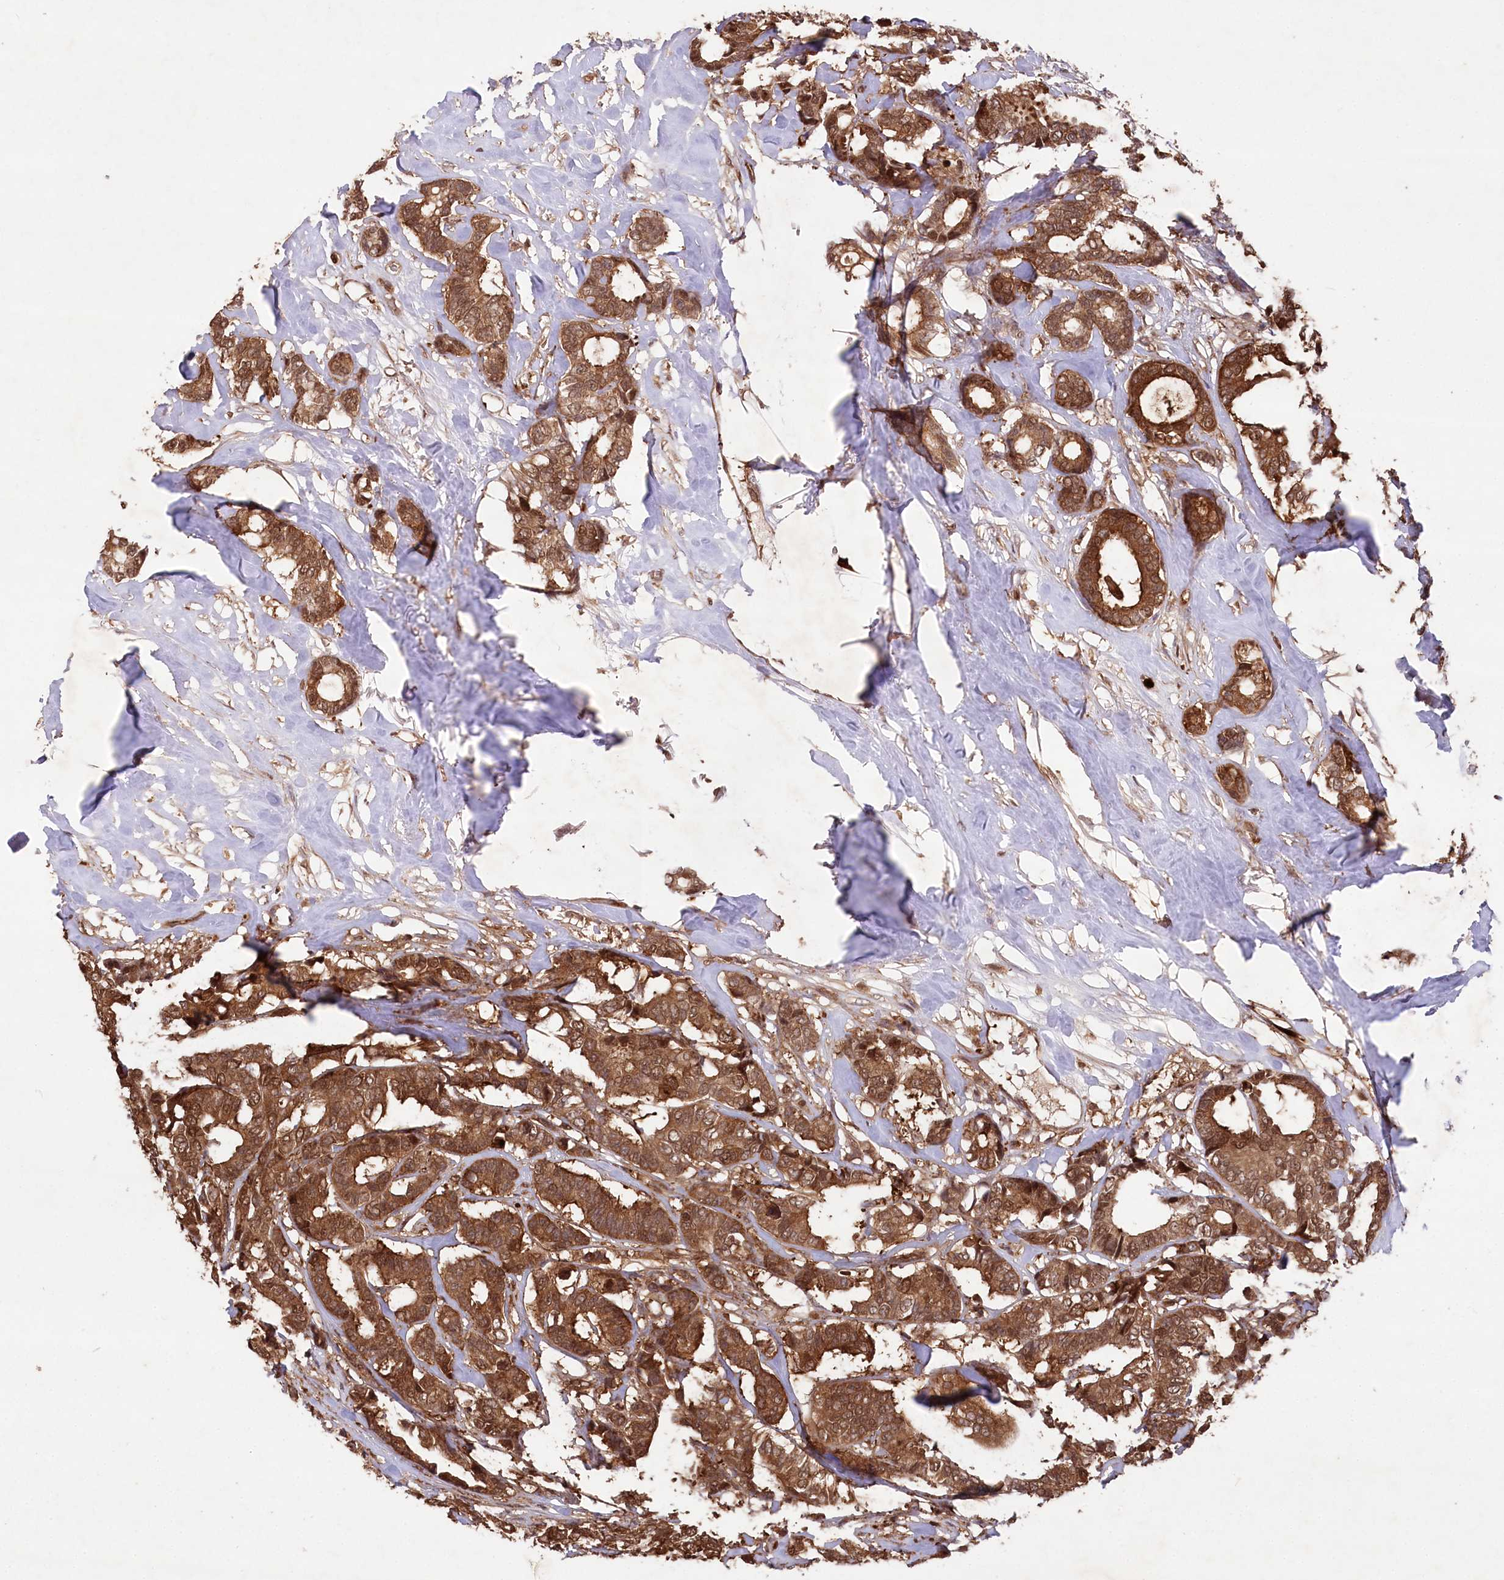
{"staining": {"intensity": "strong", "quantity": ">75%", "location": "cytoplasmic/membranous"}, "tissue": "breast cancer", "cell_type": "Tumor cells", "image_type": "cancer", "snomed": [{"axis": "morphology", "description": "Duct carcinoma"}, {"axis": "topography", "description": "Breast"}], "caption": "High-magnification brightfield microscopy of breast cancer (intraductal carcinoma) stained with DAB (brown) and counterstained with hematoxylin (blue). tumor cells exhibit strong cytoplasmic/membranous staining is seen in approximately>75% of cells.", "gene": "LSG1", "patient": {"sex": "female", "age": 87}}